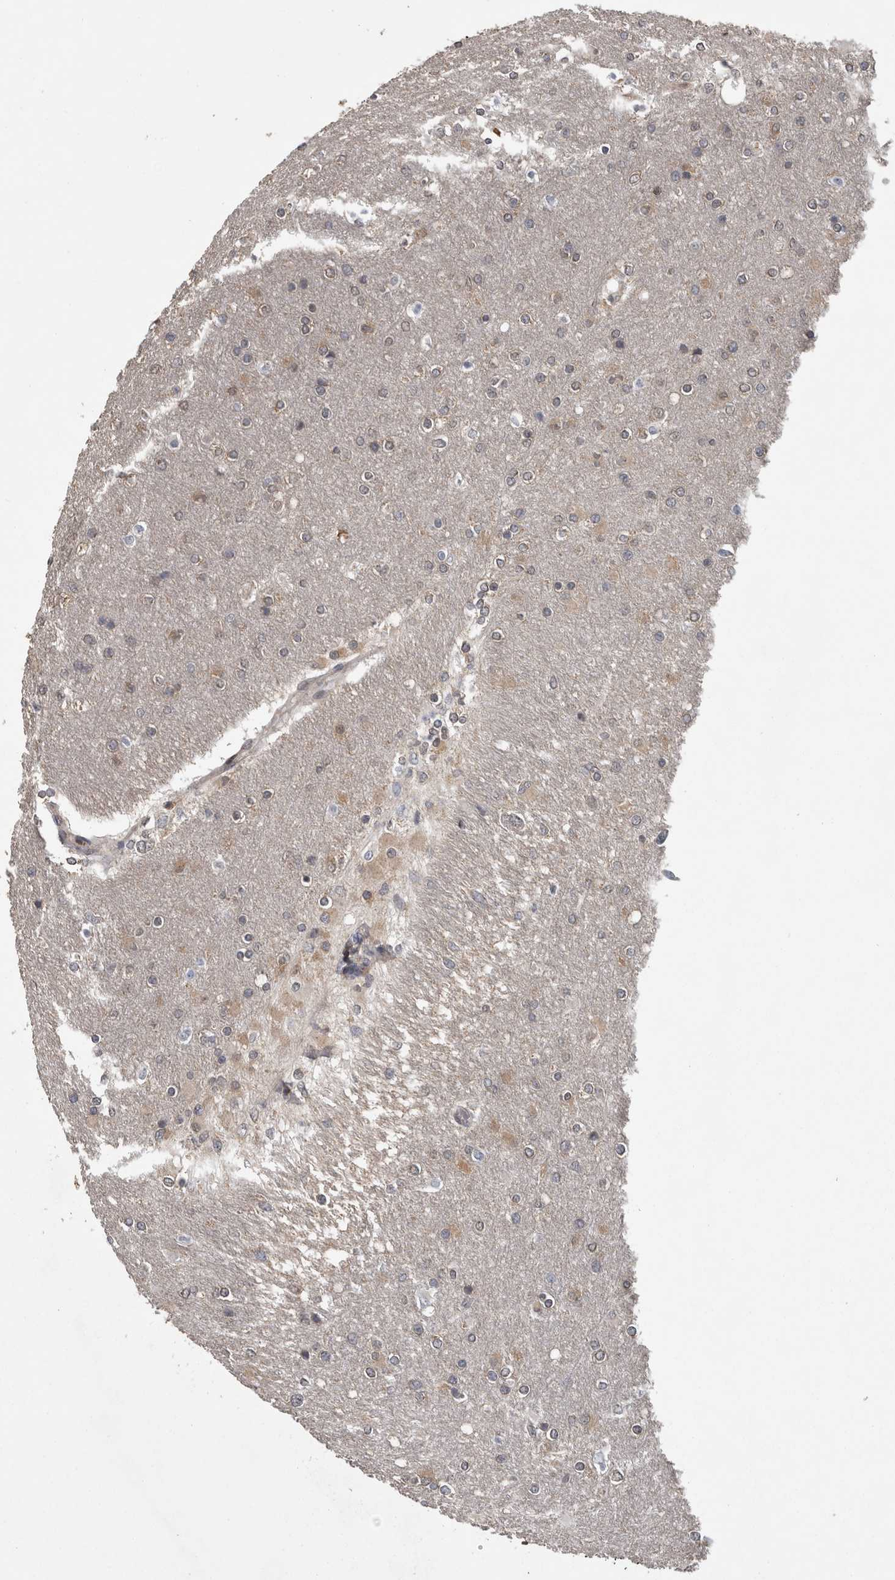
{"staining": {"intensity": "weak", "quantity": "<25%", "location": "cytoplasmic/membranous"}, "tissue": "glioma", "cell_type": "Tumor cells", "image_type": "cancer", "snomed": [{"axis": "morphology", "description": "Glioma, malignant, High grade"}, {"axis": "topography", "description": "Cerebral cortex"}], "caption": "A high-resolution micrograph shows immunohistochemistry (IHC) staining of glioma, which demonstrates no significant expression in tumor cells.", "gene": "ATXN2", "patient": {"sex": "female", "age": 36}}